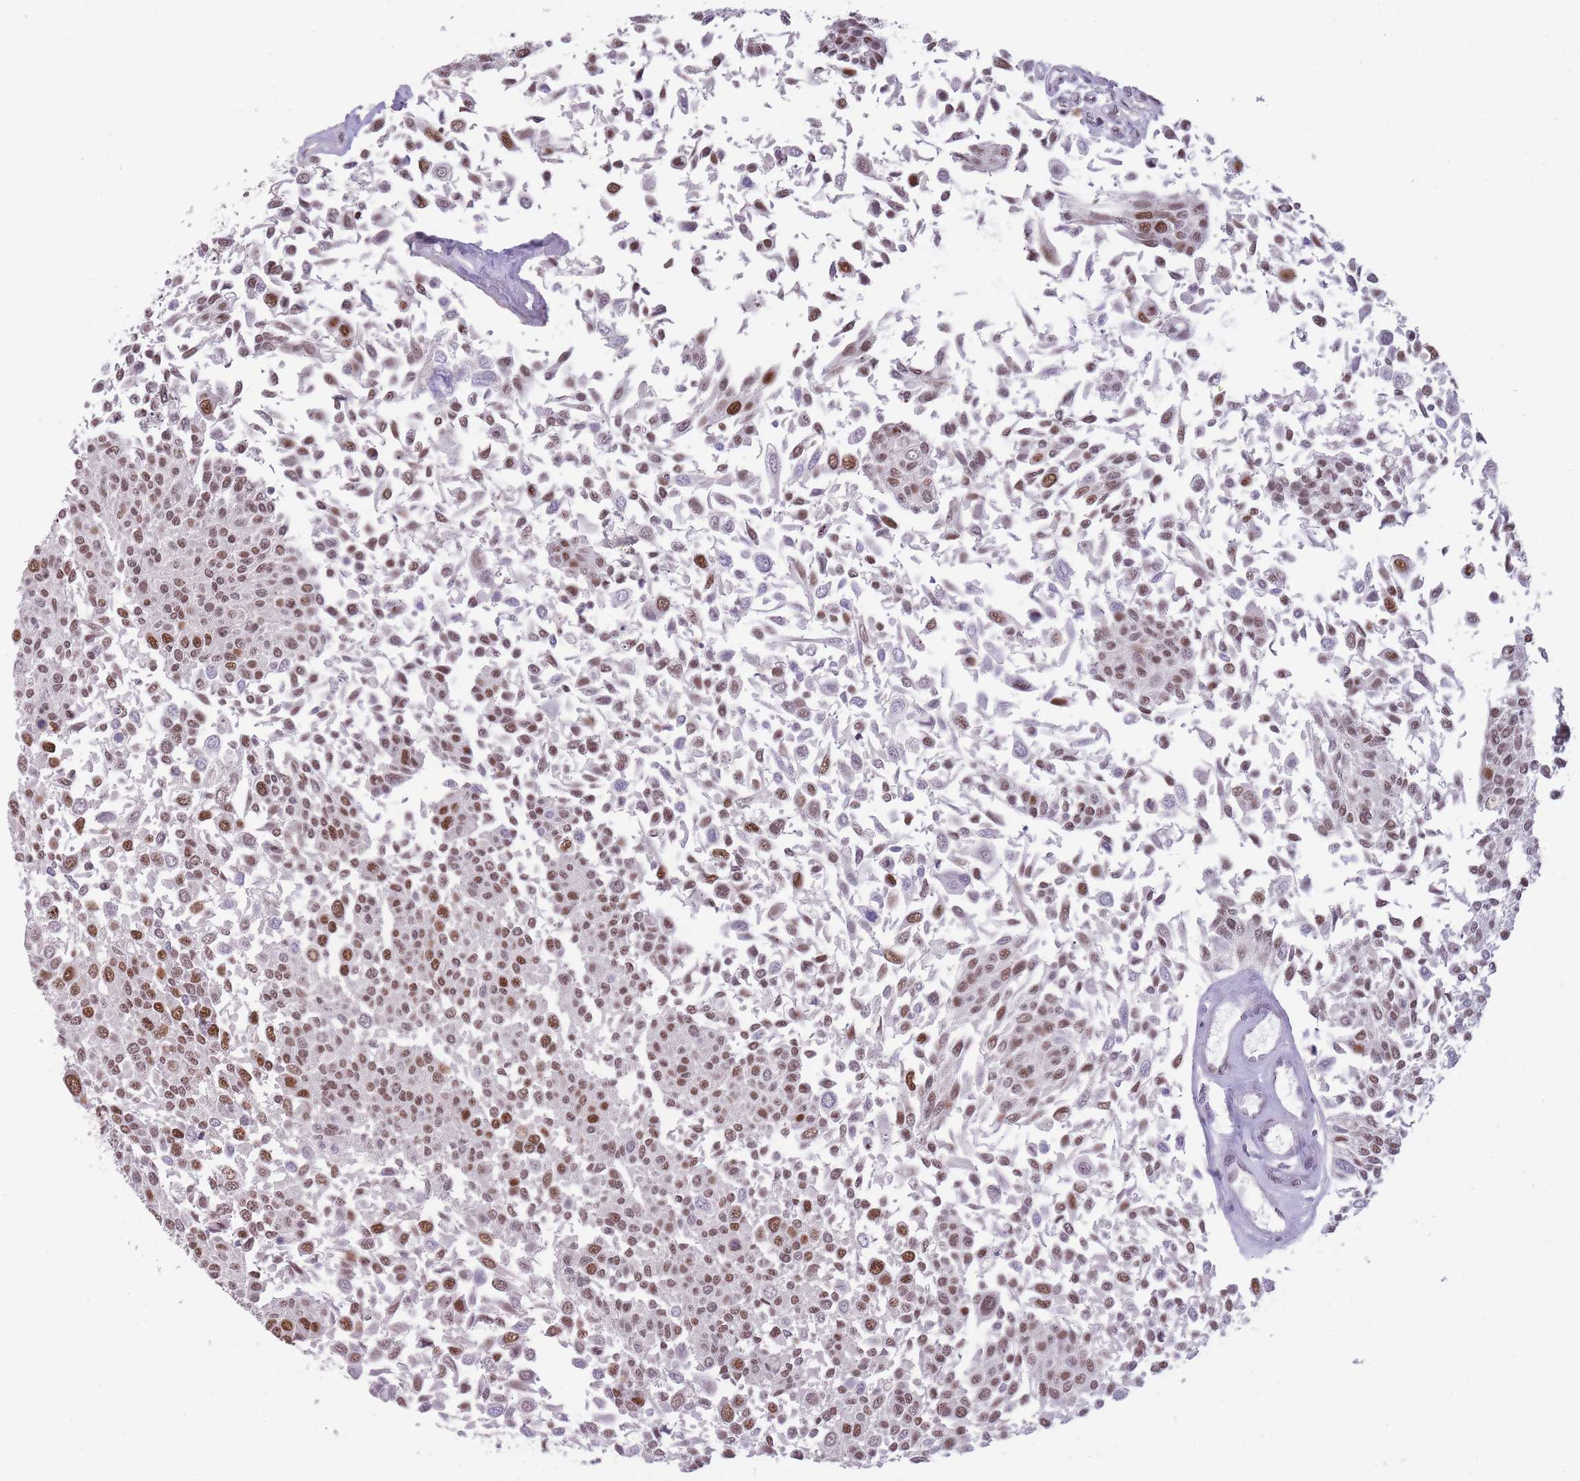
{"staining": {"intensity": "moderate", "quantity": ">75%", "location": "nuclear"}, "tissue": "urothelial cancer", "cell_type": "Tumor cells", "image_type": "cancer", "snomed": [{"axis": "morphology", "description": "Urothelial carcinoma, NOS"}, {"axis": "topography", "description": "Urinary bladder"}], "caption": "An IHC micrograph of tumor tissue is shown. Protein staining in brown highlights moderate nuclear positivity in transitional cell carcinoma within tumor cells.", "gene": "HNRNPUL1", "patient": {"sex": "male", "age": 55}}